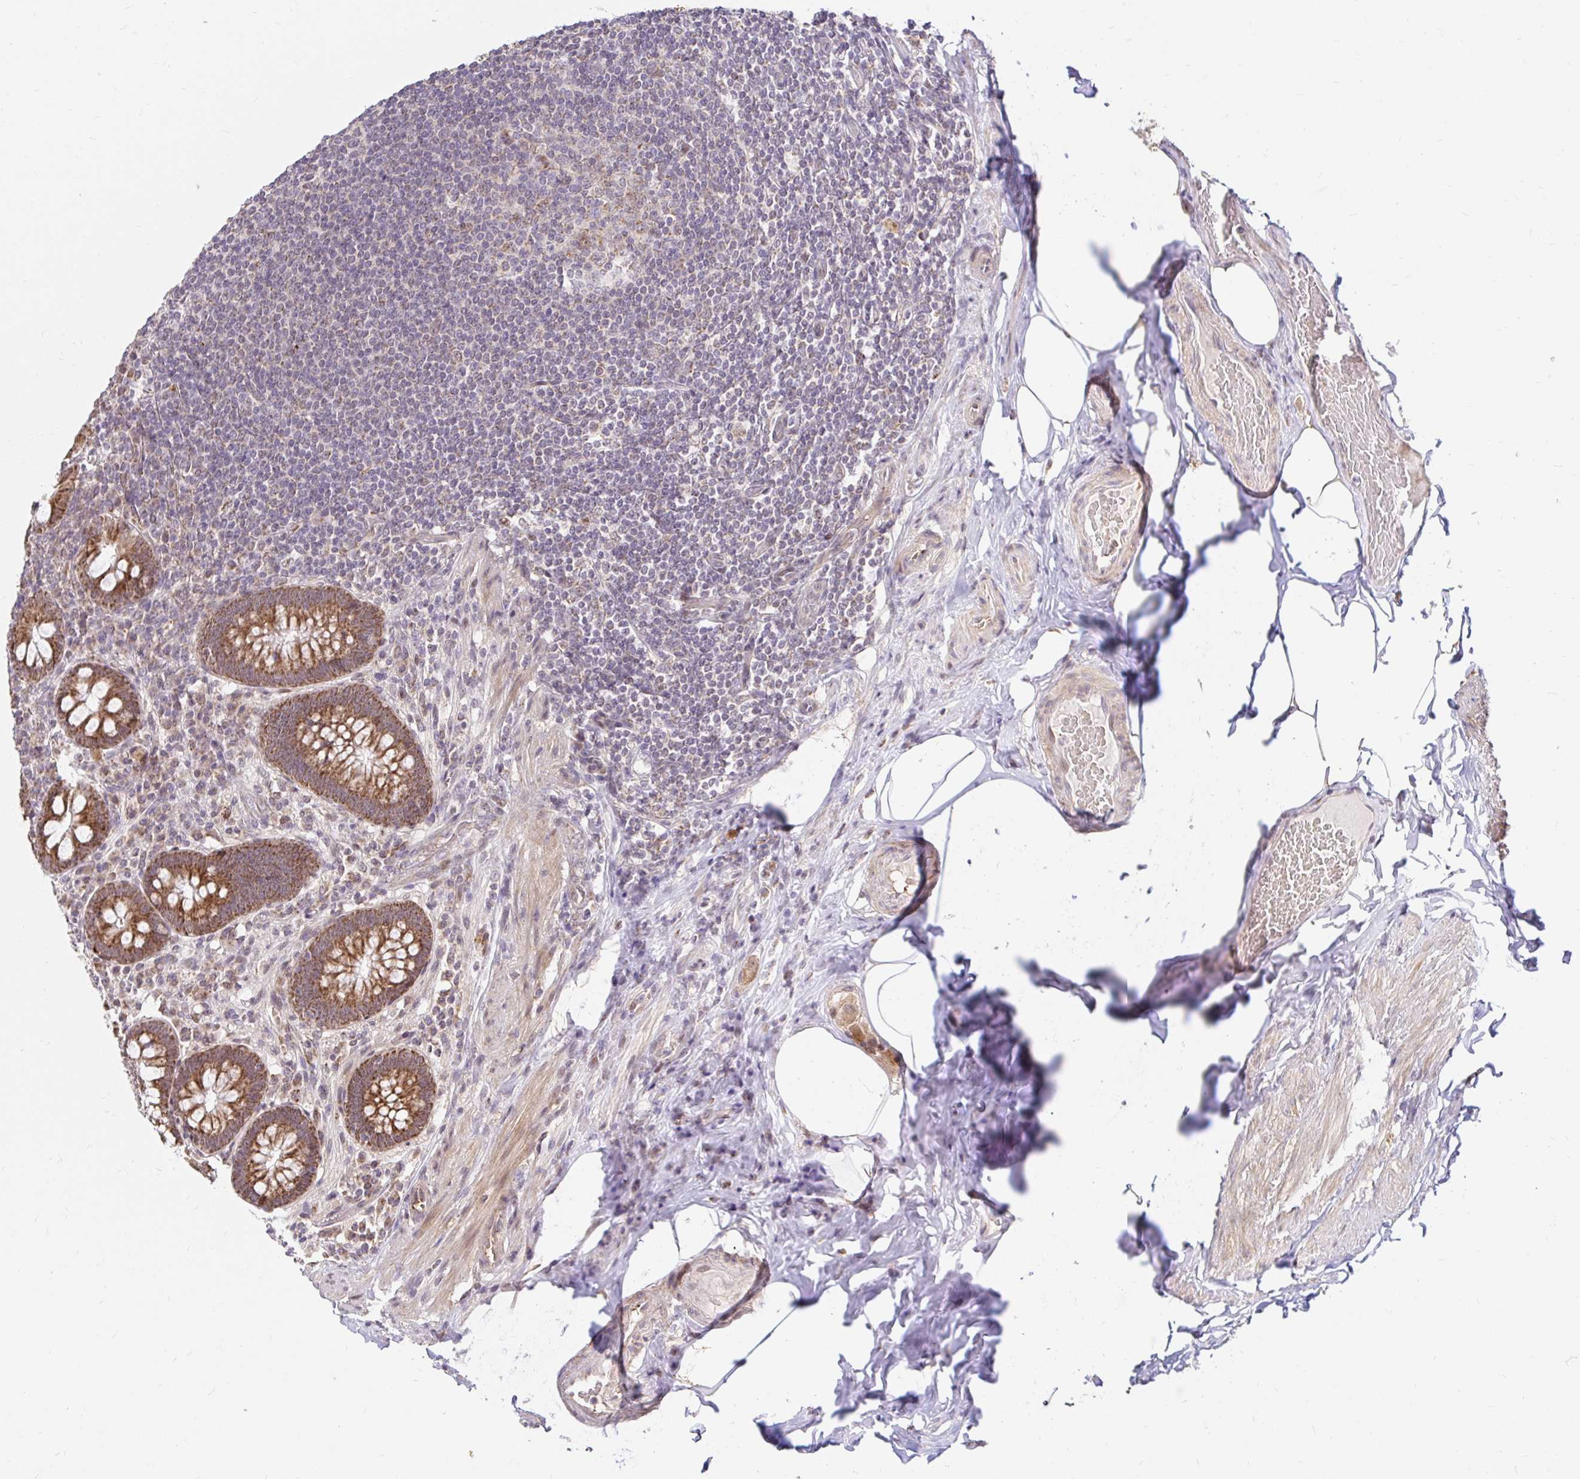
{"staining": {"intensity": "strong", "quantity": ">75%", "location": "cytoplasmic/membranous"}, "tissue": "appendix", "cell_type": "Glandular cells", "image_type": "normal", "snomed": [{"axis": "morphology", "description": "Normal tissue, NOS"}, {"axis": "topography", "description": "Appendix"}], "caption": "Glandular cells display high levels of strong cytoplasmic/membranous positivity in about >75% of cells in benign human appendix.", "gene": "TIMM50", "patient": {"sex": "male", "age": 71}}